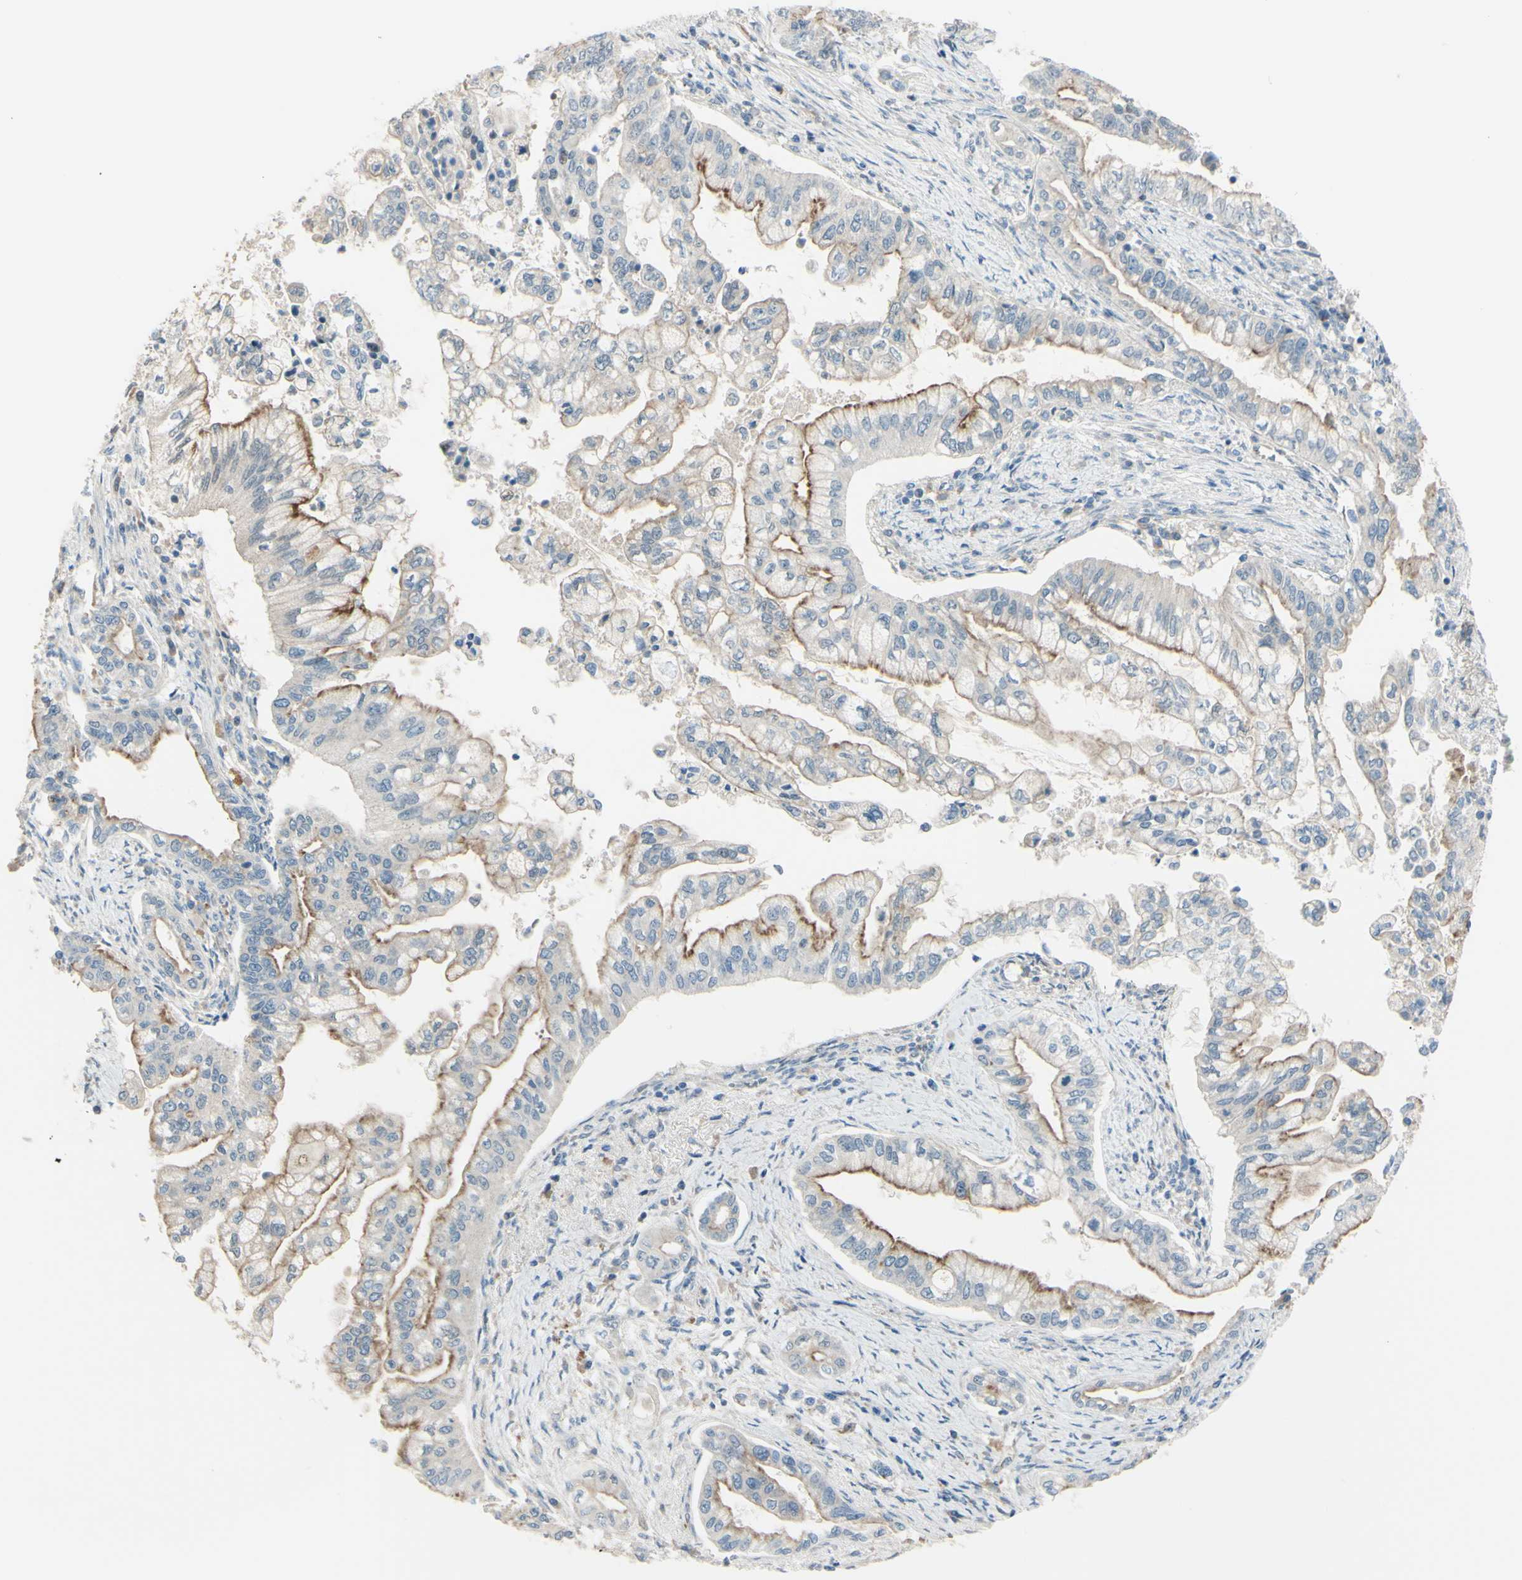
{"staining": {"intensity": "moderate", "quantity": "<25%", "location": "cytoplasmic/membranous"}, "tissue": "pancreatic cancer", "cell_type": "Tumor cells", "image_type": "cancer", "snomed": [{"axis": "morphology", "description": "Normal tissue, NOS"}, {"axis": "topography", "description": "Pancreas"}], "caption": "Protein analysis of pancreatic cancer tissue demonstrates moderate cytoplasmic/membranous expression in about <25% of tumor cells.", "gene": "LMTK2", "patient": {"sex": "male", "age": 42}}